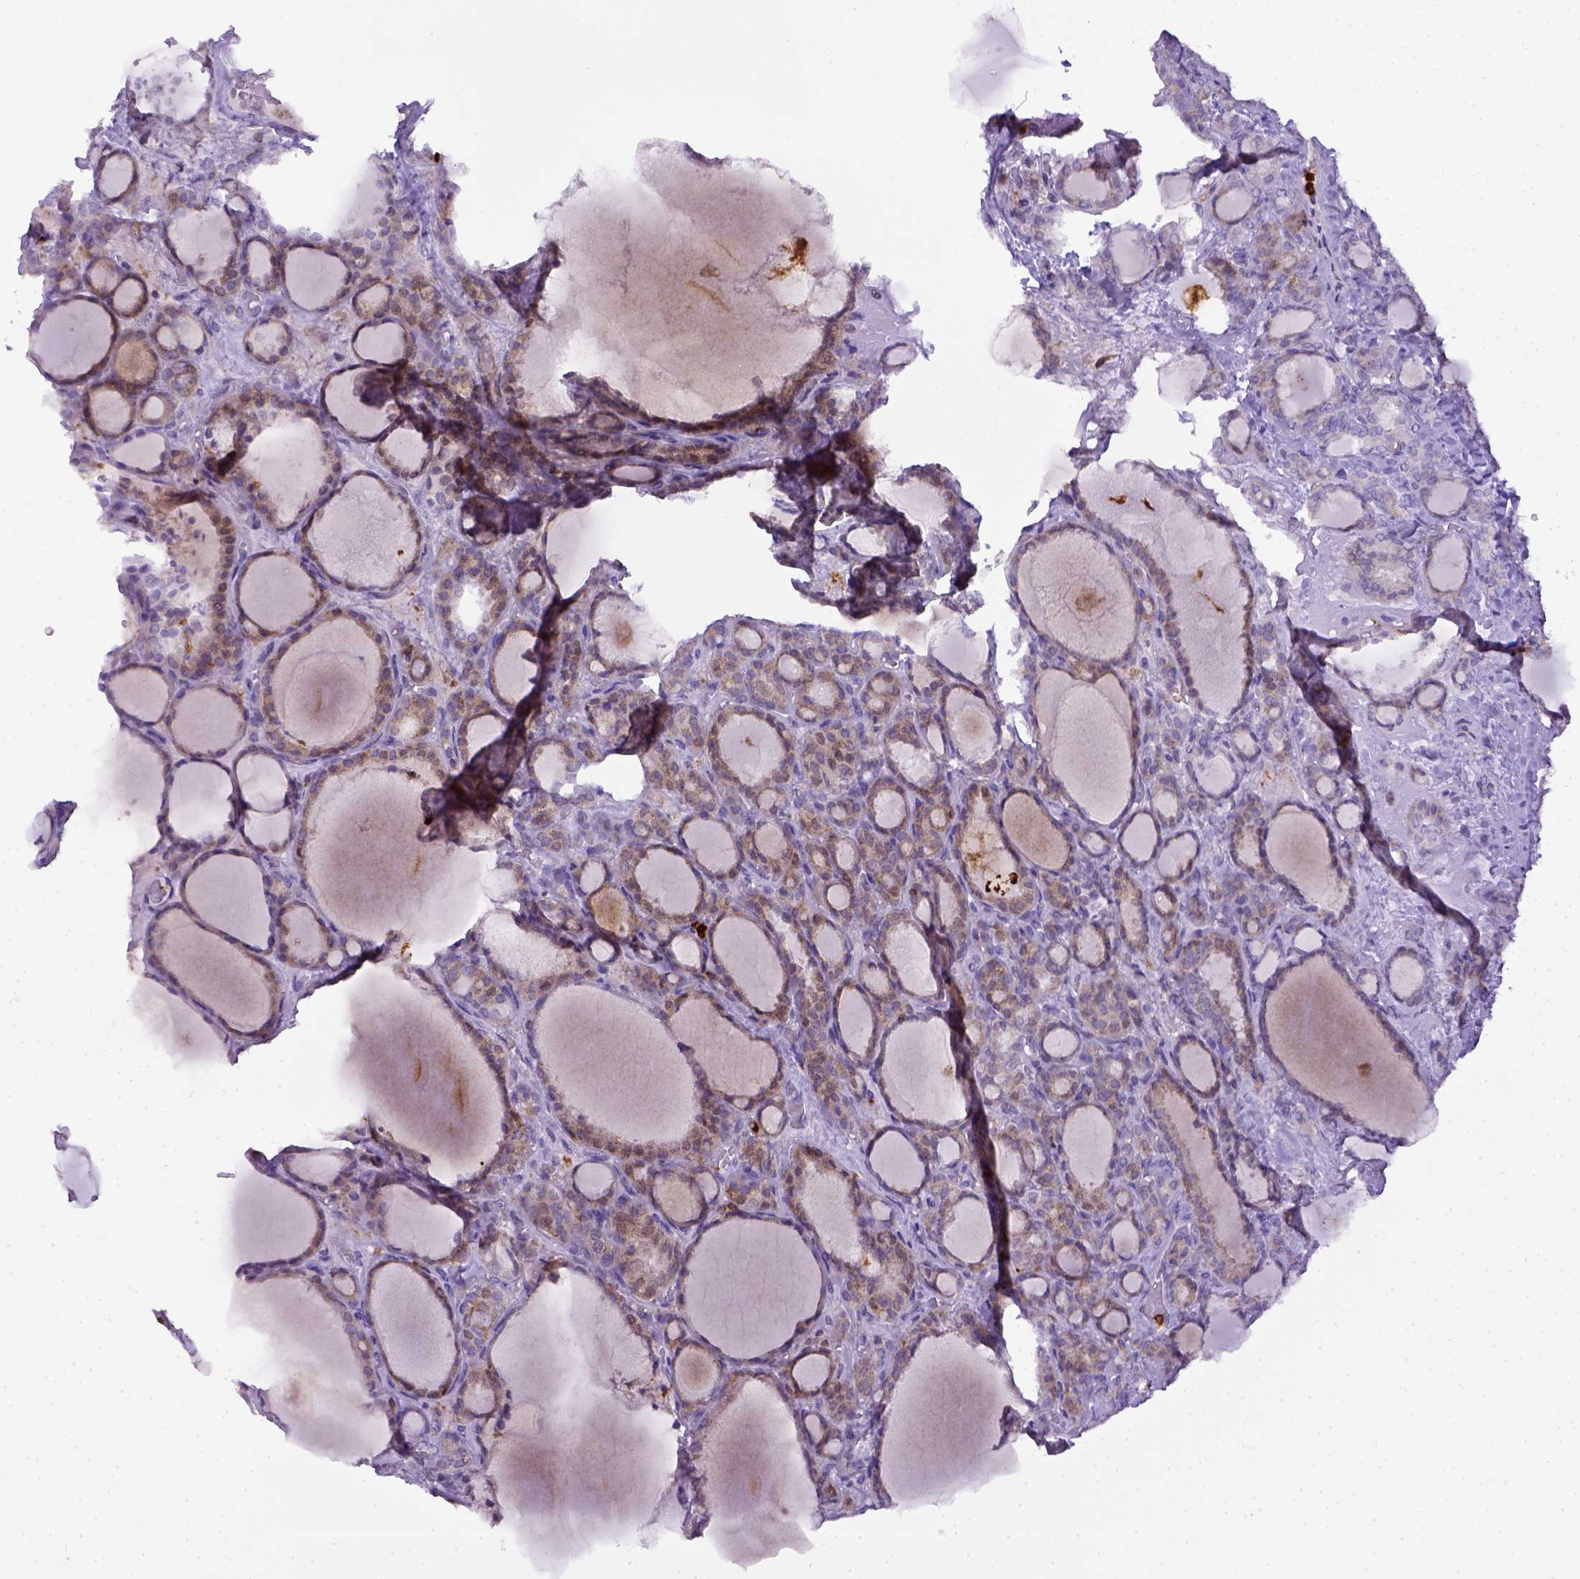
{"staining": {"intensity": "negative", "quantity": "none", "location": "none"}, "tissue": "thyroid cancer", "cell_type": "Tumor cells", "image_type": "cancer", "snomed": [{"axis": "morphology", "description": "Normal tissue, NOS"}, {"axis": "morphology", "description": "Follicular adenoma carcinoma, NOS"}, {"axis": "topography", "description": "Thyroid gland"}], "caption": "An immunohistochemistry micrograph of follicular adenoma carcinoma (thyroid) is shown. There is no staining in tumor cells of follicular adenoma carcinoma (thyroid). Brightfield microscopy of immunohistochemistry (IHC) stained with DAB (3,3'-diaminobenzidine) (brown) and hematoxylin (blue), captured at high magnification.", "gene": "ITGAM", "patient": {"sex": "female", "age": 31}}